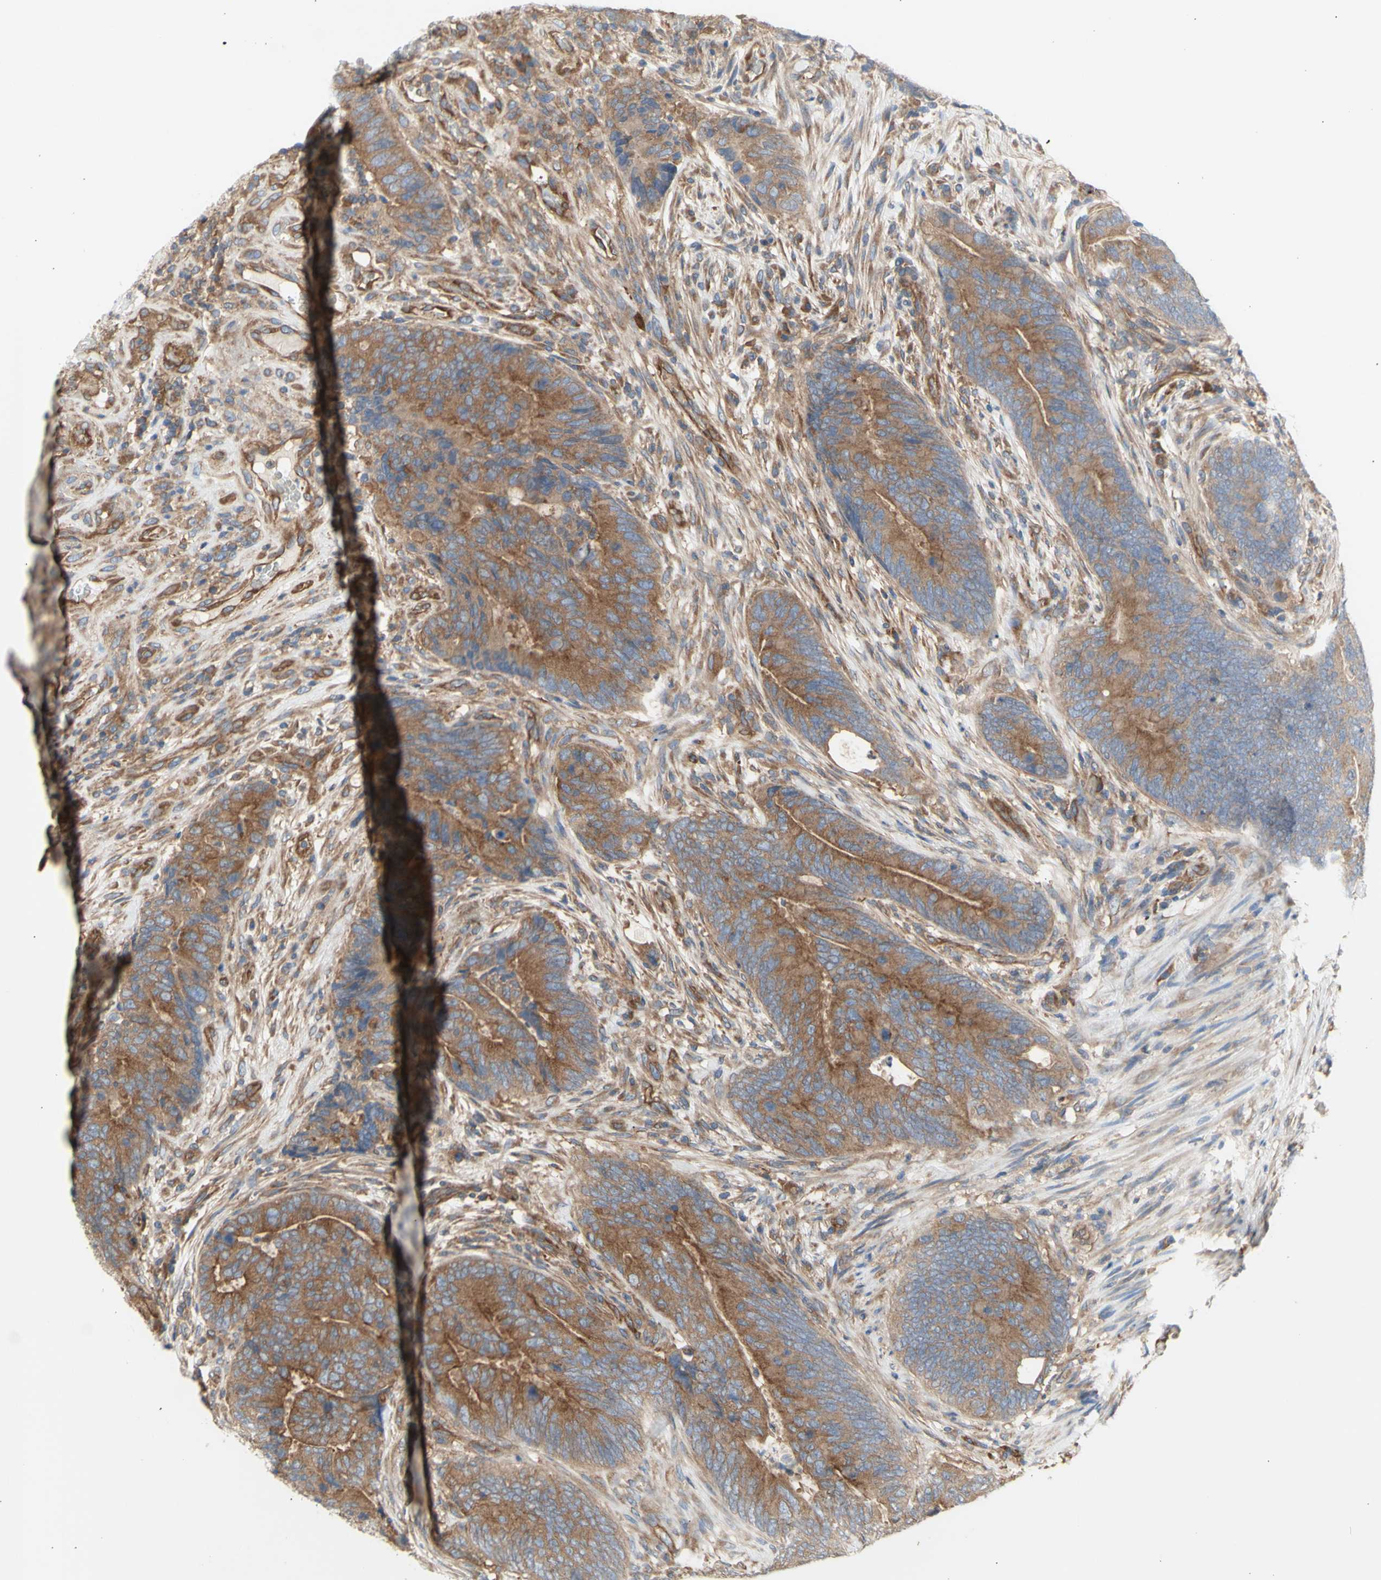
{"staining": {"intensity": "moderate", "quantity": ">75%", "location": "cytoplasmic/membranous"}, "tissue": "colorectal cancer", "cell_type": "Tumor cells", "image_type": "cancer", "snomed": [{"axis": "morphology", "description": "Normal tissue, NOS"}, {"axis": "morphology", "description": "Adenocarcinoma, NOS"}, {"axis": "topography", "description": "Colon"}], "caption": "Moderate cytoplasmic/membranous positivity for a protein is present in approximately >75% of tumor cells of adenocarcinoma (colorectal) using immunohistochemistry (IHC).", "gene": "KLC1", "patient": {"sex": "male", "age": 56}}